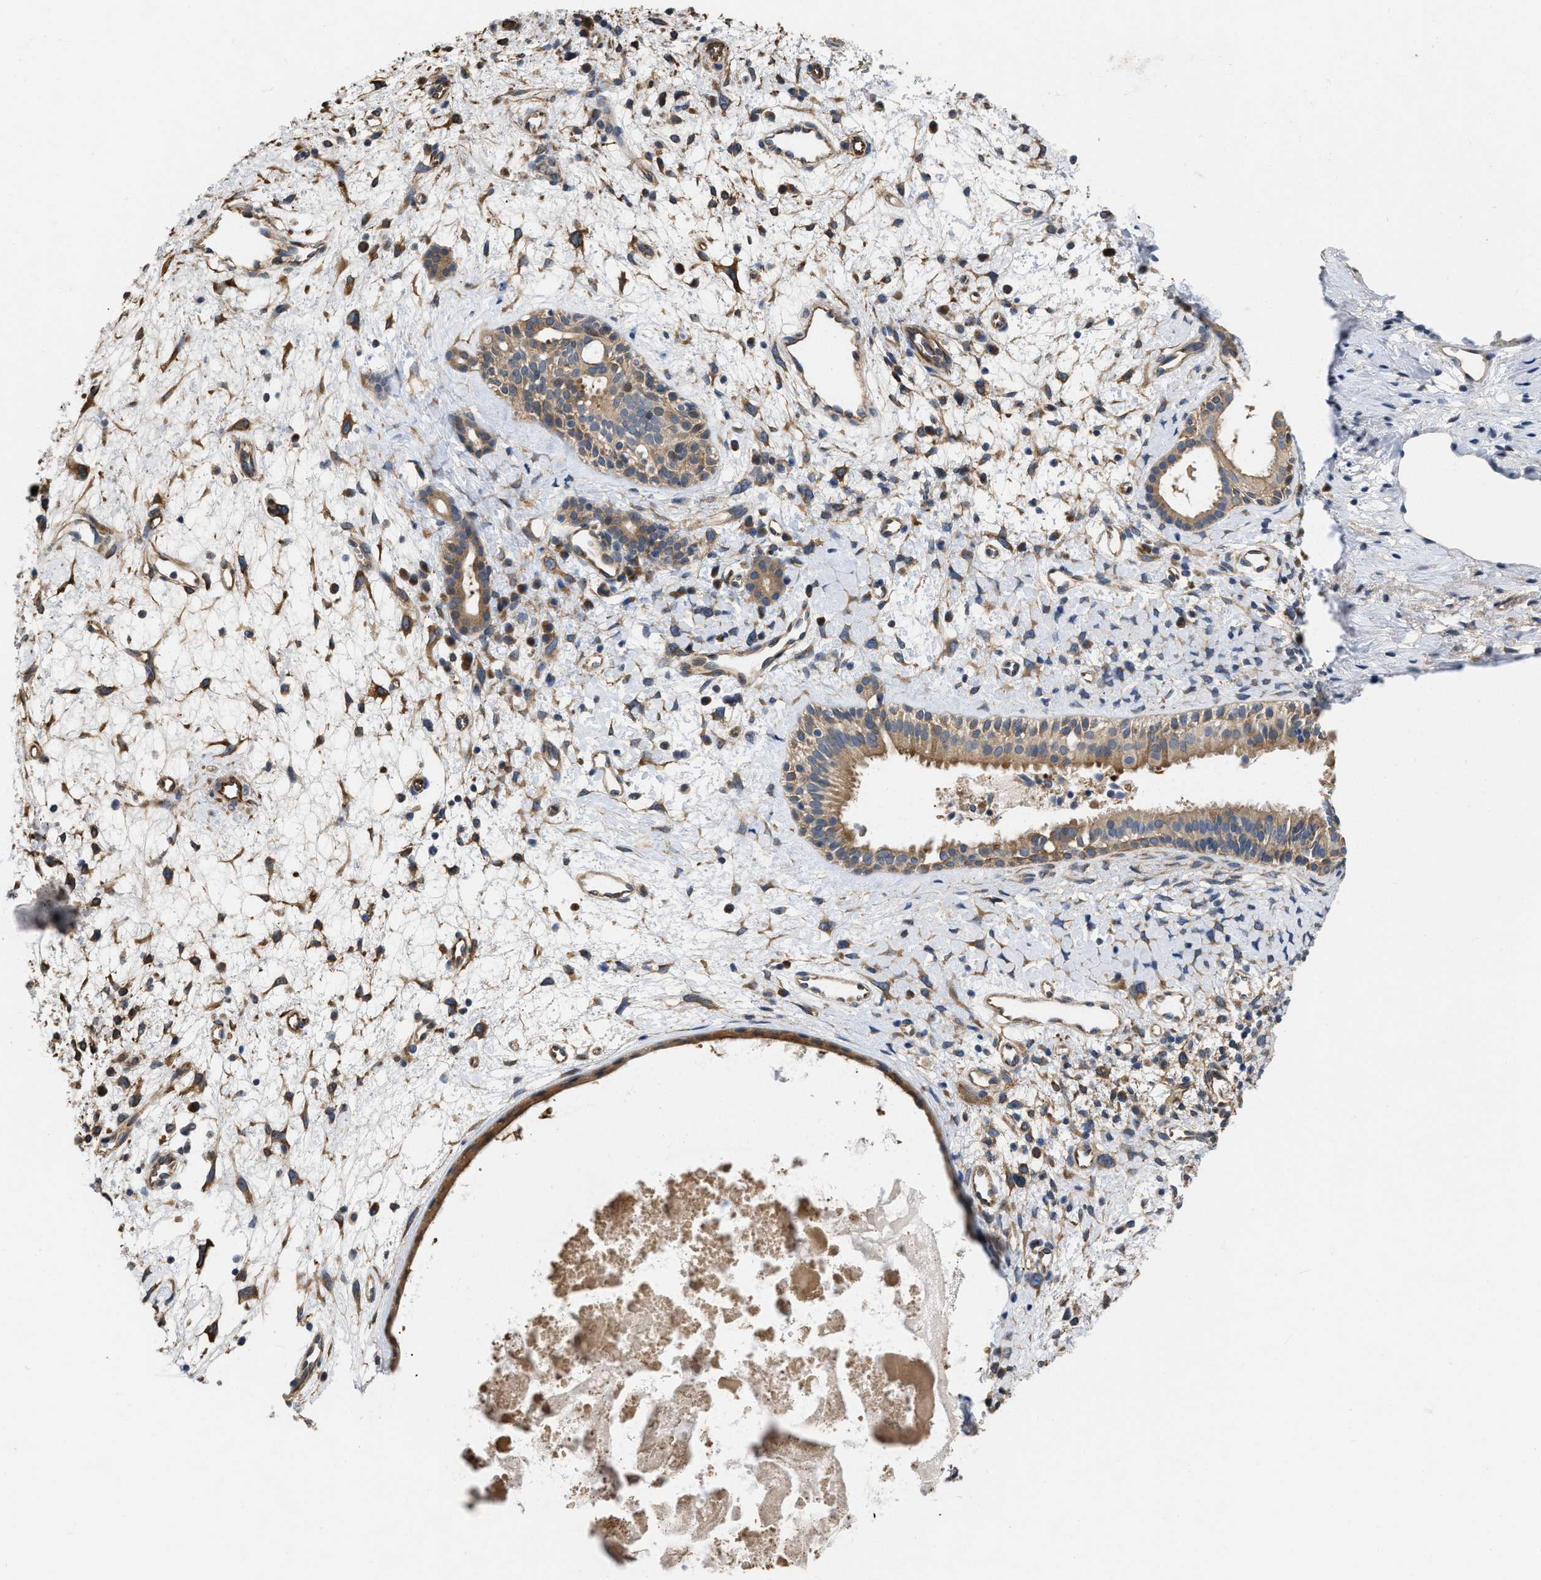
{"staining": {"intensity": "moderate", "quantity": ">75%", "location": "cytoplasmic/membranous"}, "tissue": "nasopharynx", "cell_type": "Respiratory epithelial cells", "image_type": "normal", "snomed": [{"axis": "morphology", "description": "Normal tissue, NOS"}, {"axis": "topography", "description": "Nasopharynx"}], "caption": "Protein staining by immunohistochemistry demonstrates moderate cytoplasmic/membranous expression in about >75% of respiratory epithelial cells in normal nasopharynx.", "gene": "SLC4A11", "patient": {"sex": "male", "age": 22}}